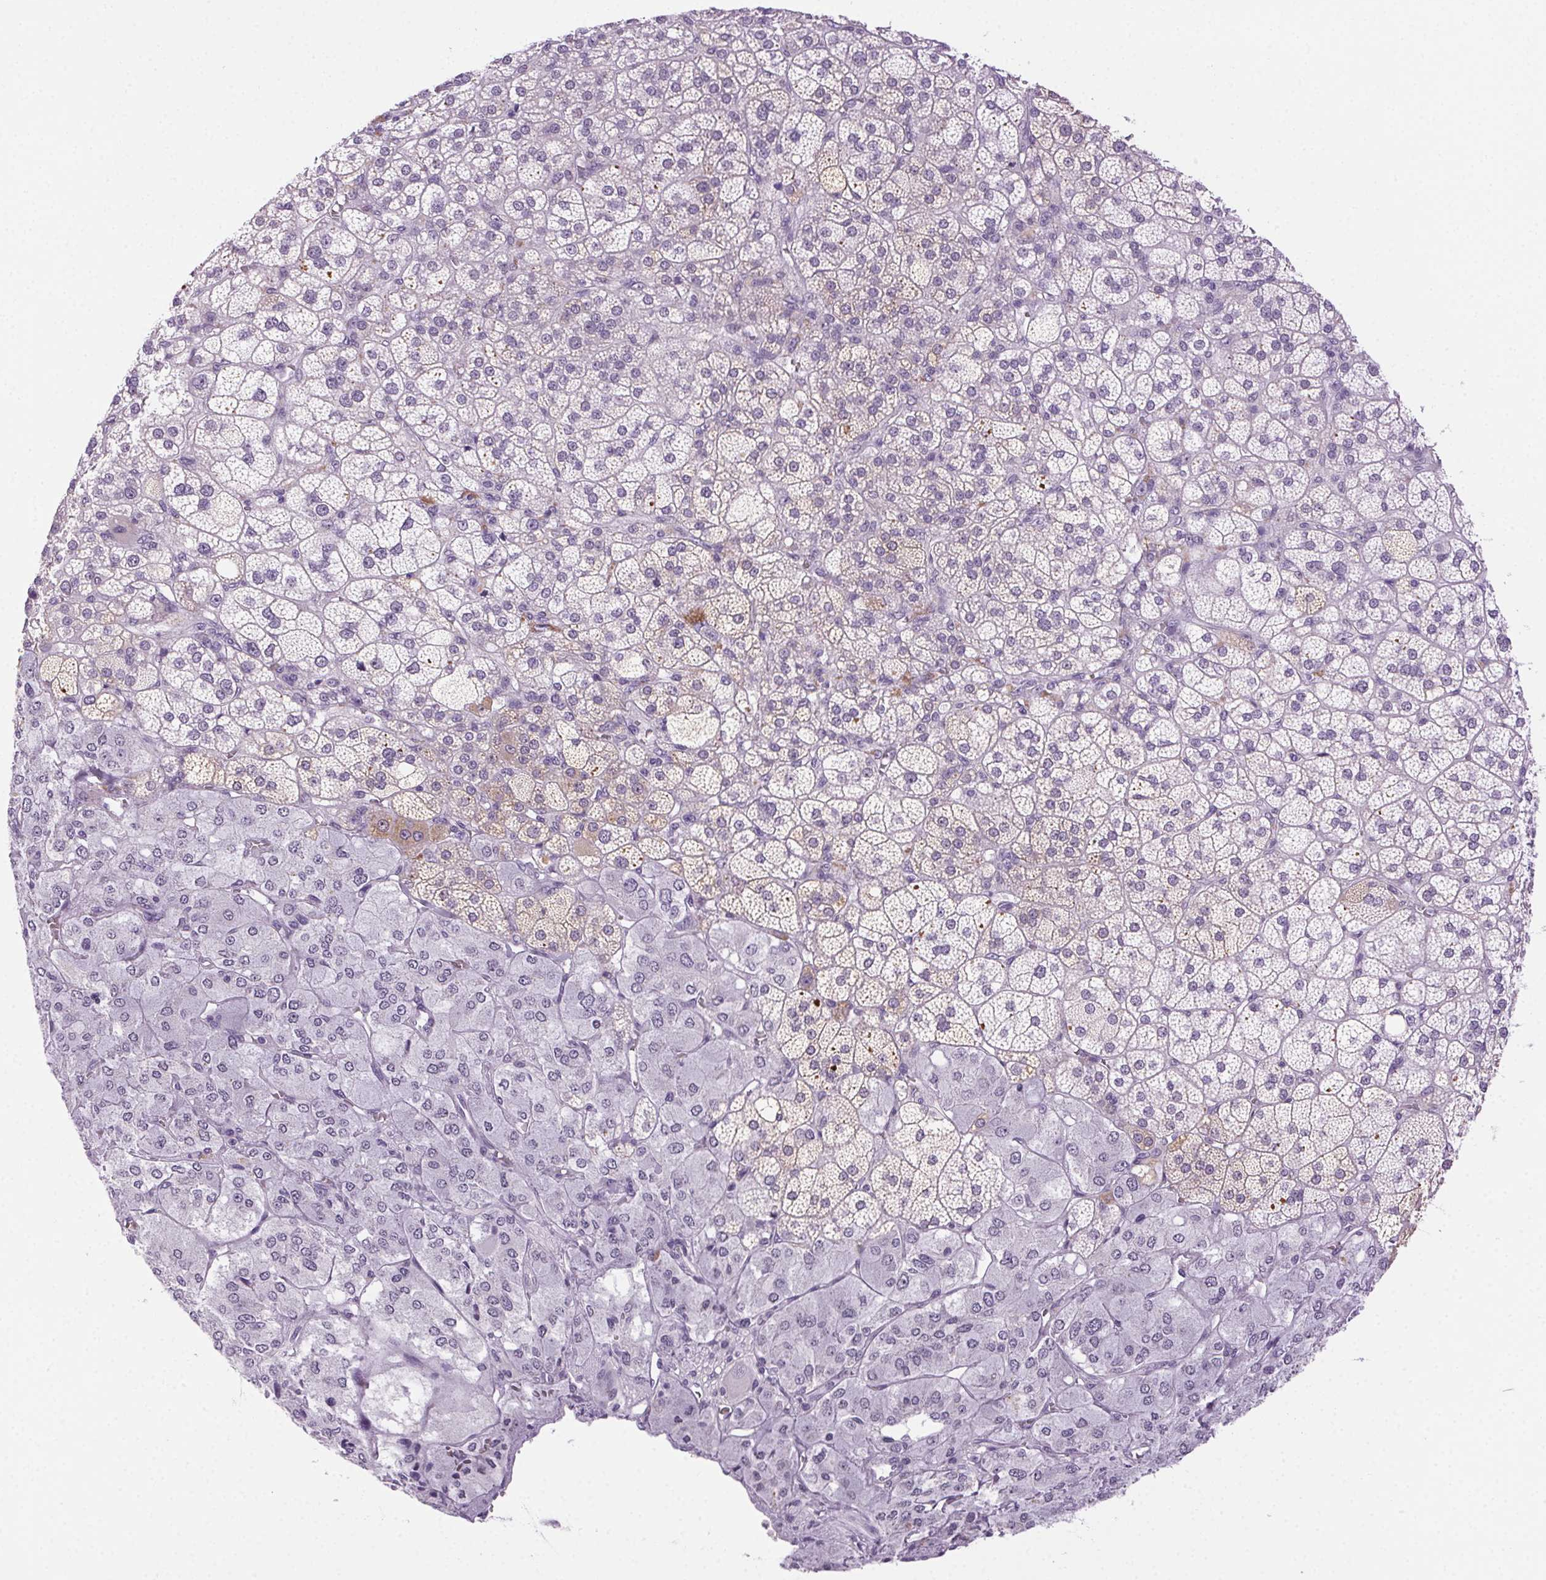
{"staining": {"intensity": "moderate", "quantity": "<25%", "location": "cytoplasmic/membranous"}, "tissue": "adrenal gland", "cell_type": "Glandular cells", "image_type": "normal", "snomed": [{"axis": "morphology", "description": "Normal tissue, NOS"}, {"axis": "topography", "description": "Adrenal gland"}], "caption": "Protein staining of benign adrenal gland reveals moderate cytoplasmic/membranous expression in approximately <25% of glandular cells.", "gene": "CLDN10", "patient": {"sex": "female", "age": 60}}